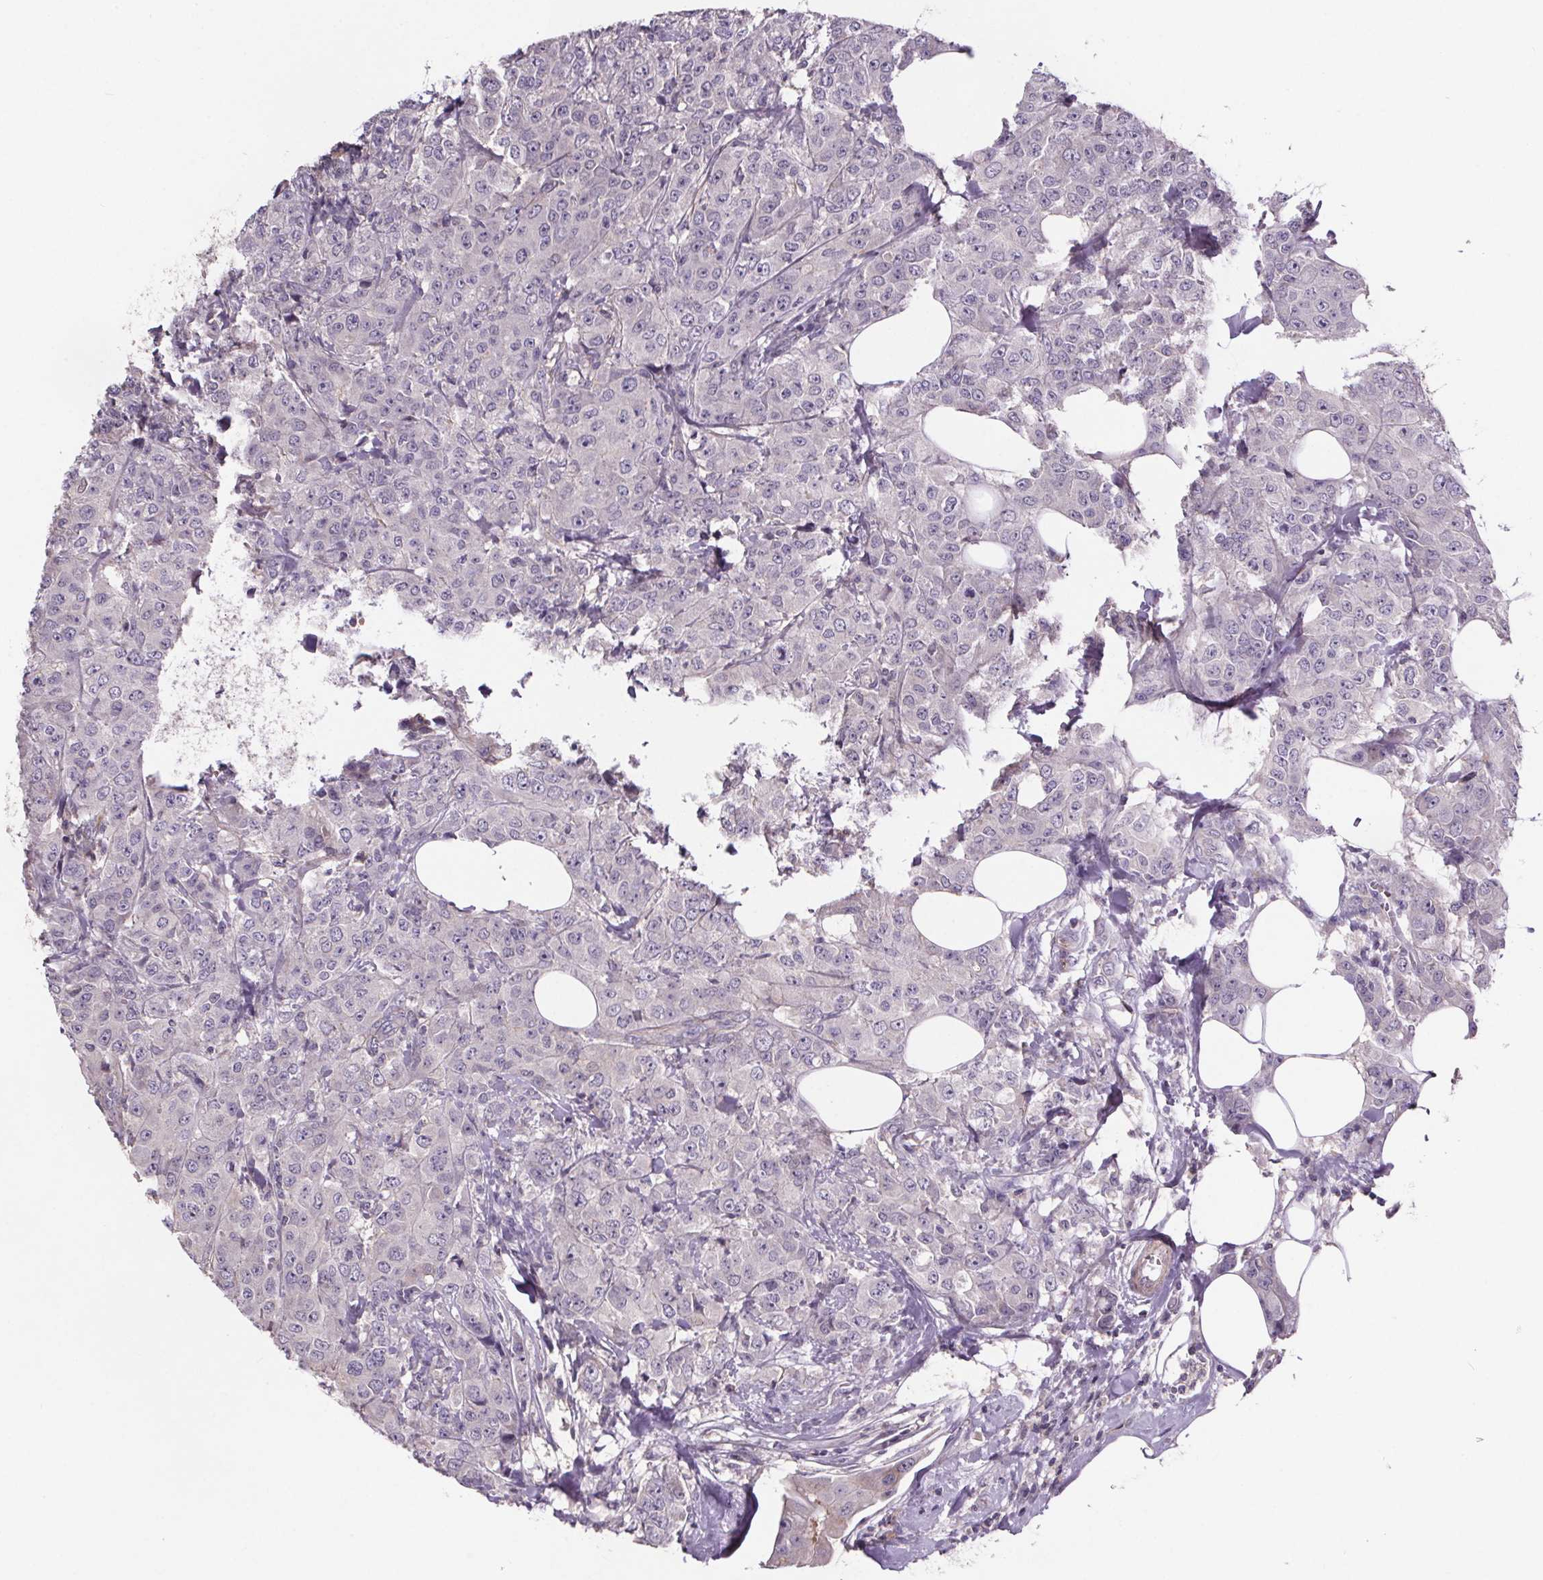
{"staining": {"intensity": "negative", "quantity": "none", "location": "none"}, "tissue": "breast cancer", "cell_type": "Tumor cells", "image_type": "cancer", "snomed": [{"axis": "morphology", "description": "Normal tissue, NOS"}, {"axis": "morphology", "description": "Duct carcinoma"}, {"axis": "topography", "description": "Breast"}], "caption": "The histopathology image exhibits no staining of tumor cells in breast cancer (infiltrating ductal carcinoma).", "gene": "CLN3", "patient": {"sex": "female", "age": 43}}